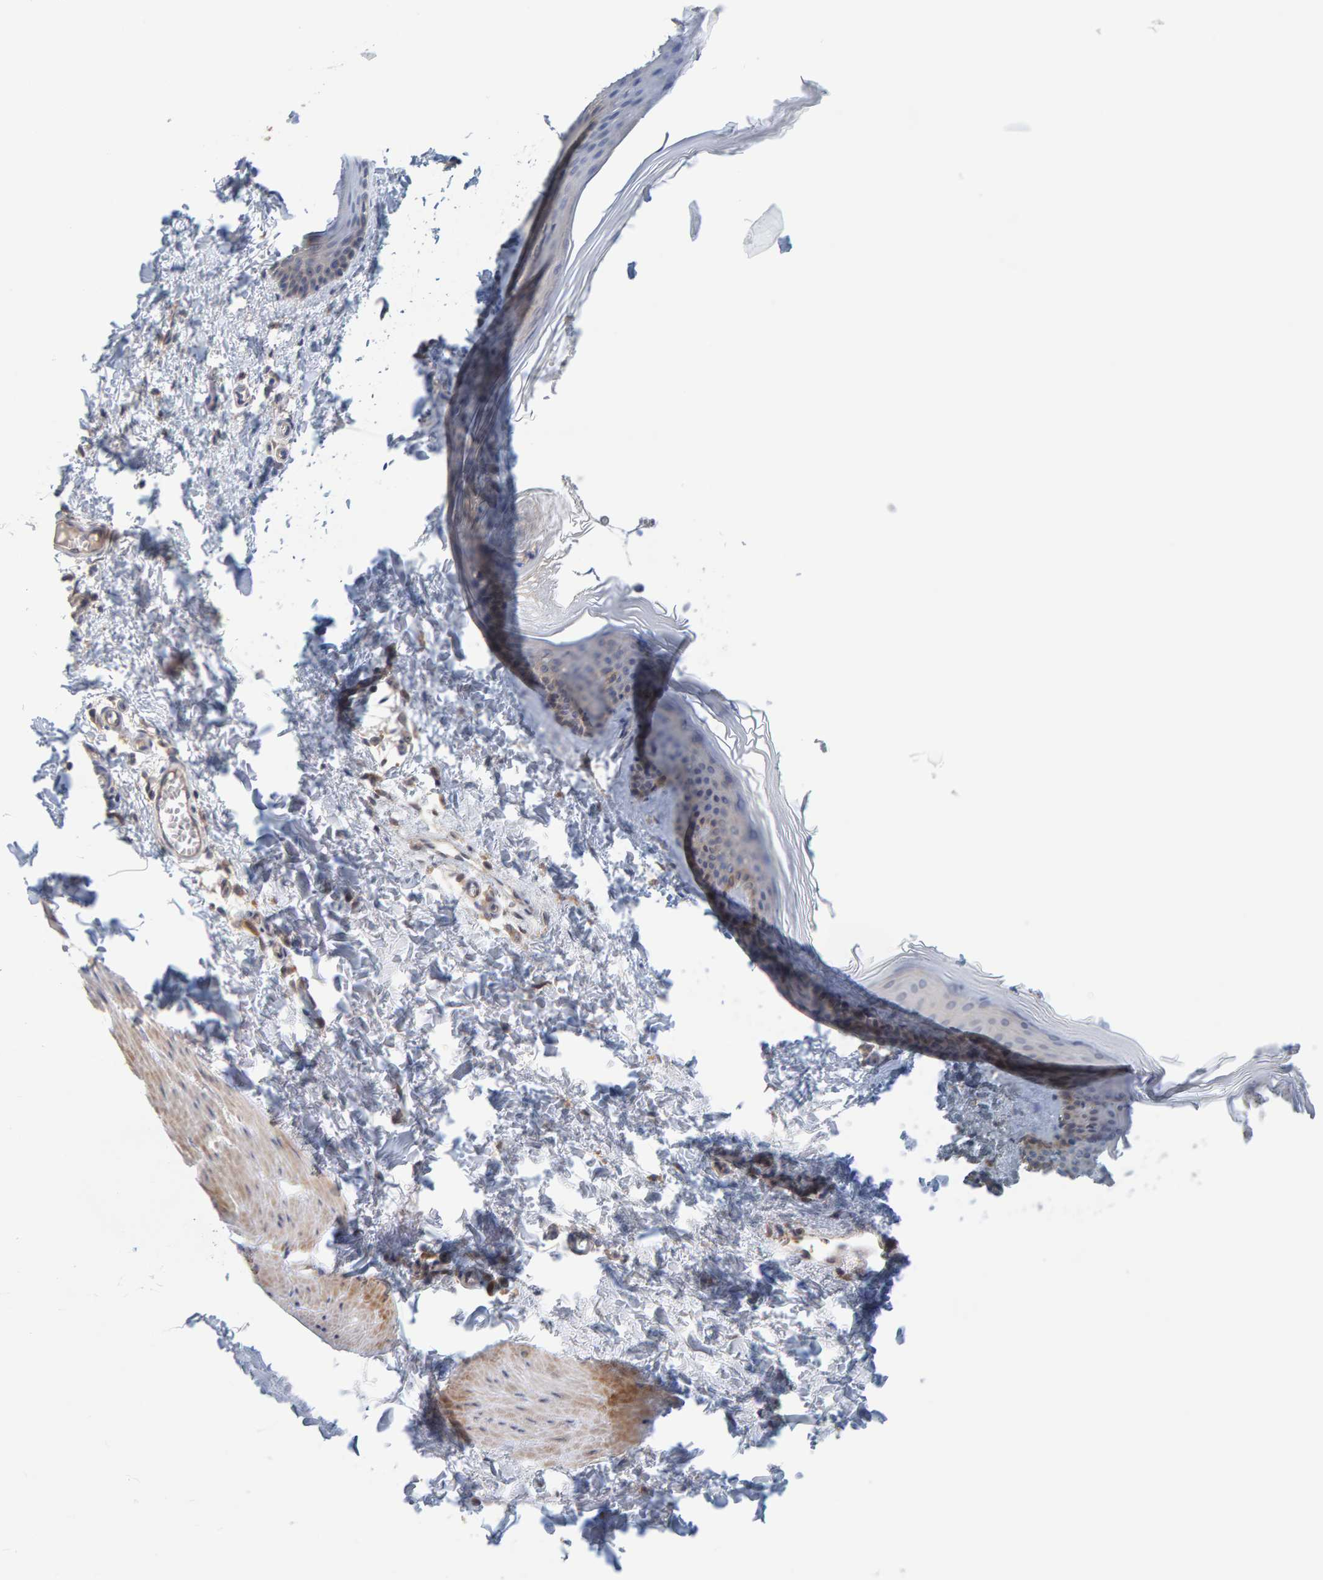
{"staining": {"intensity": "weak", "quantity": ">75%", "location": "cytoplasmic/membranous"}, "tissue": "skin", "cell_type": "Fibroblasts", "image_type": "normal", "snomed": [{"axis": "morphology", "description": "Normal tissue, NOS"}, {"axis": "topography", "description": "Skin"}], "caption": "Skin stained with immunohistochemistry exhibits weak cytoplasmic/membranous expression in approximately >75% of fibroblasts.", "gene": "TATDN1", "patient": {"sex": "female", "age": 27}}